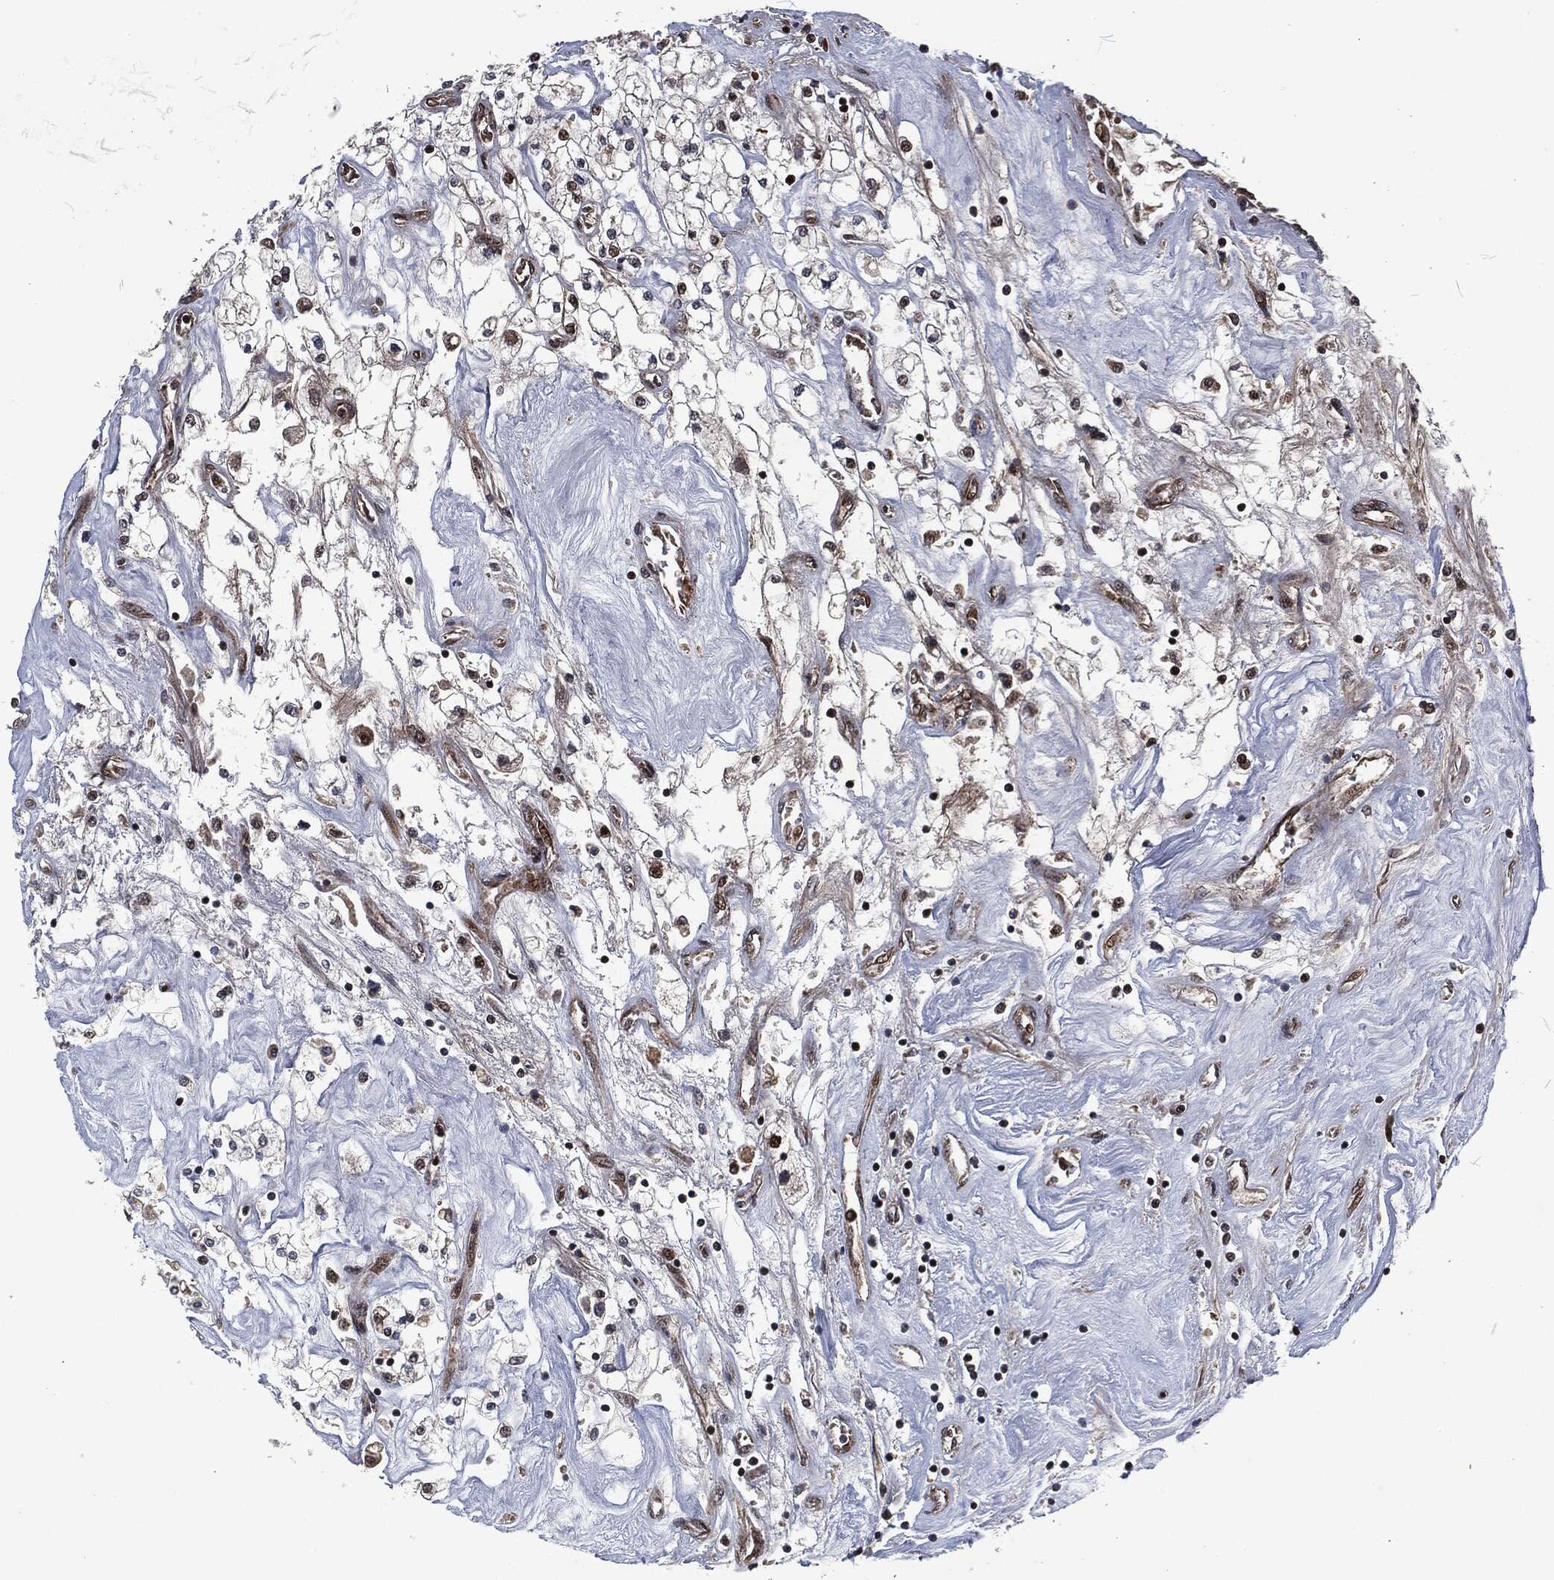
{"staining": {"intensity": "negative", "quantity": "none", "location": "none"}, "tissue": "renal cancer", "cell_type": "Tumor cells", "image_type": "cancer", "snomed": [{"axis": "morphology", "description": "Adenocarcinoma, NOS"}, {"axis": "topography", "description": "Kidney"}], "caption": "Tumor cells show no significant protein staining in renal cancer (adenocarcinoma). (Immunohistochemistry (ihc), brightfield microscopy, high magnification).", "gene": "CMPK2", "patient": {"sex": "male", "age": 80}}